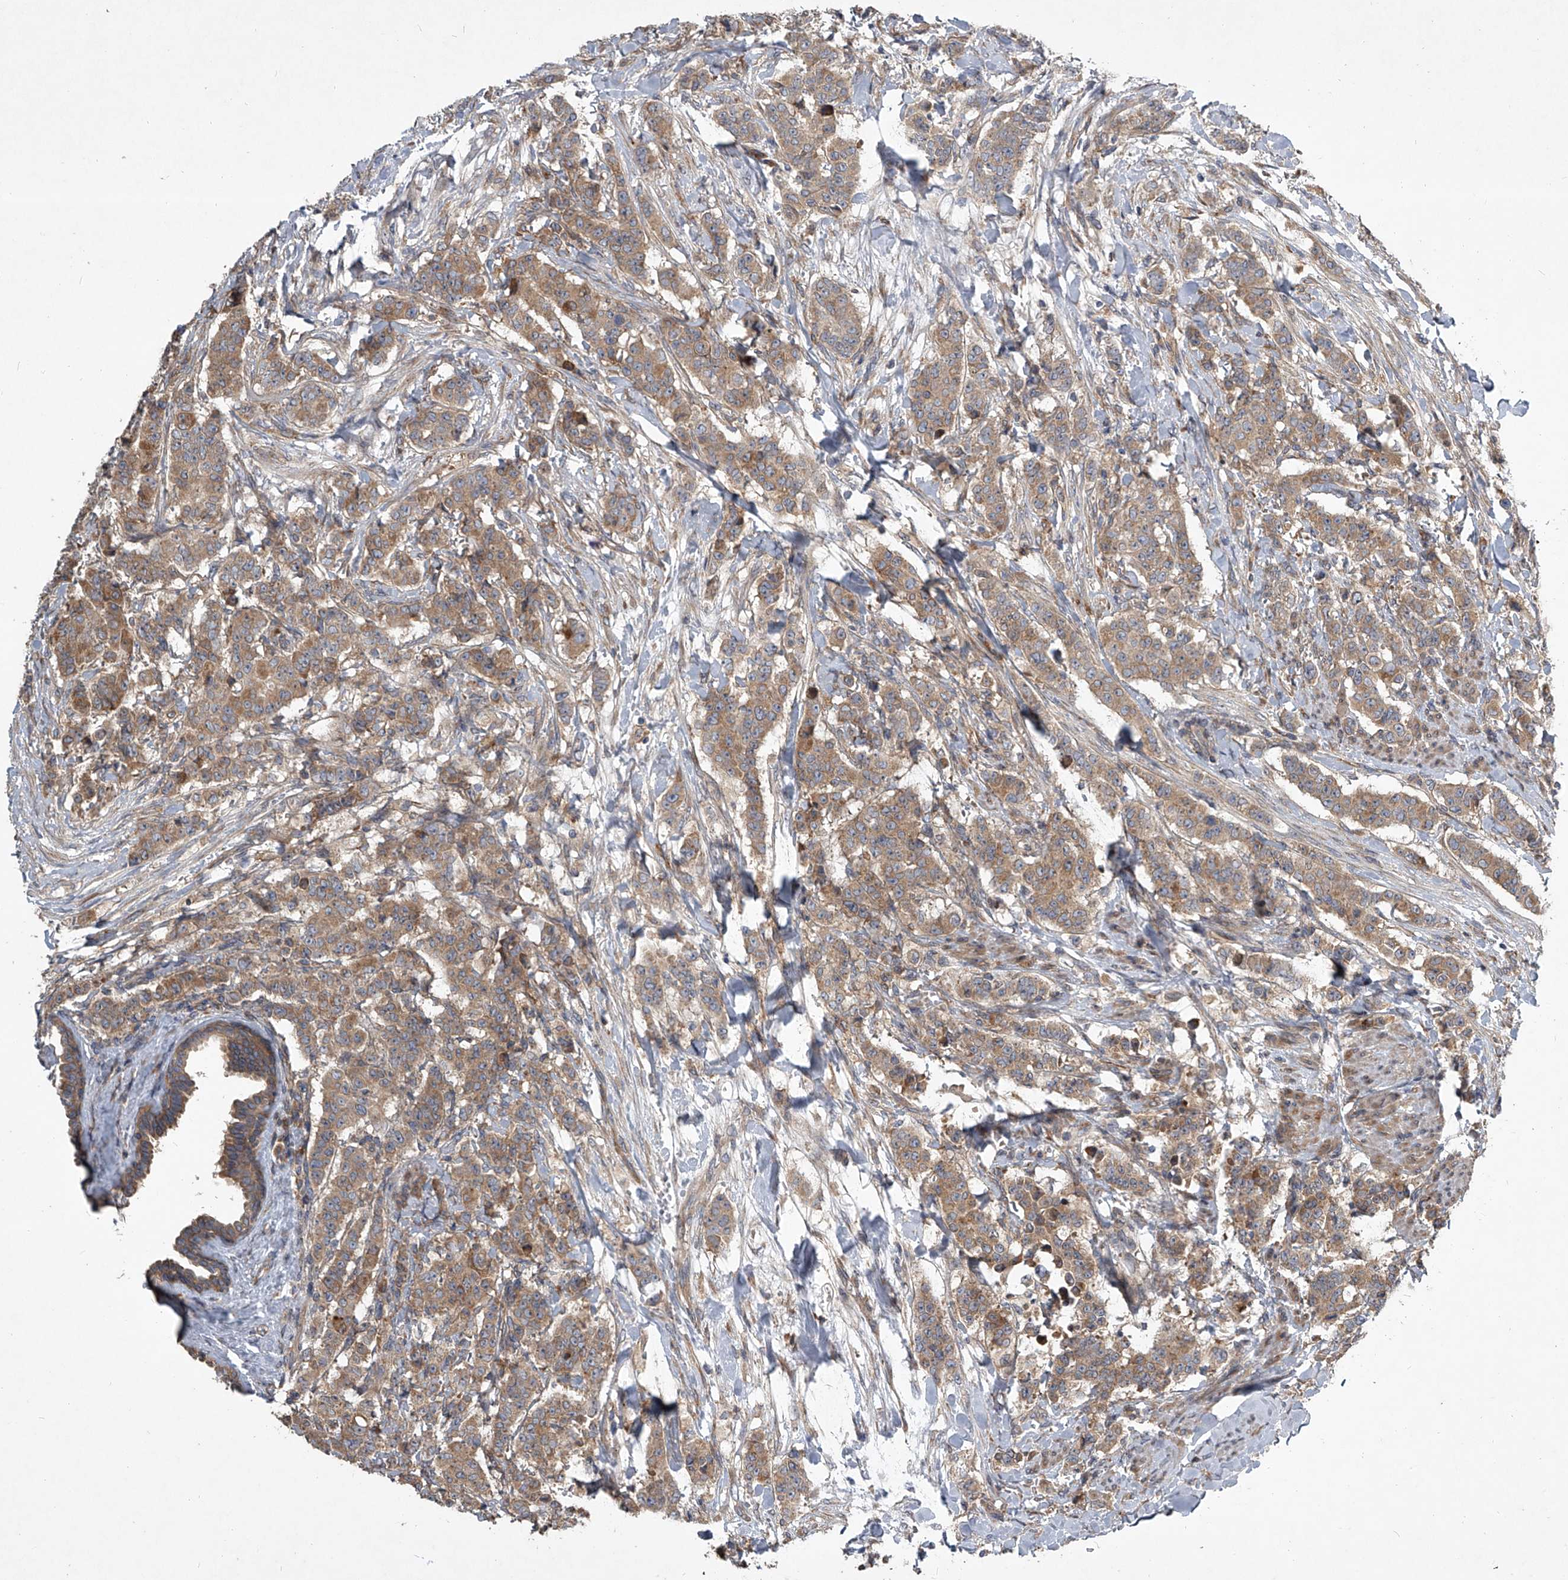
{"staining": {"intensity": "moderate", "quantity": ">75%", "location": "cytoplasmic/membranous"}, "tissue": "breast cancer", "cell_type": "Tumor cells", "image_type": "cancer", "snomed": [{"axis": "morphology", "description": "Duct carcinoma"}, {"axis": "topography", "description": "Breast"}], "caption": "Tumor cells exhibit medium levels of moderate cytoplasmic/membranous staining in about >75% of cells in breast cancer (intraductal carcinoma).", "gene": "EVA1C", "patient": {"sex": "female", "age": 40}}